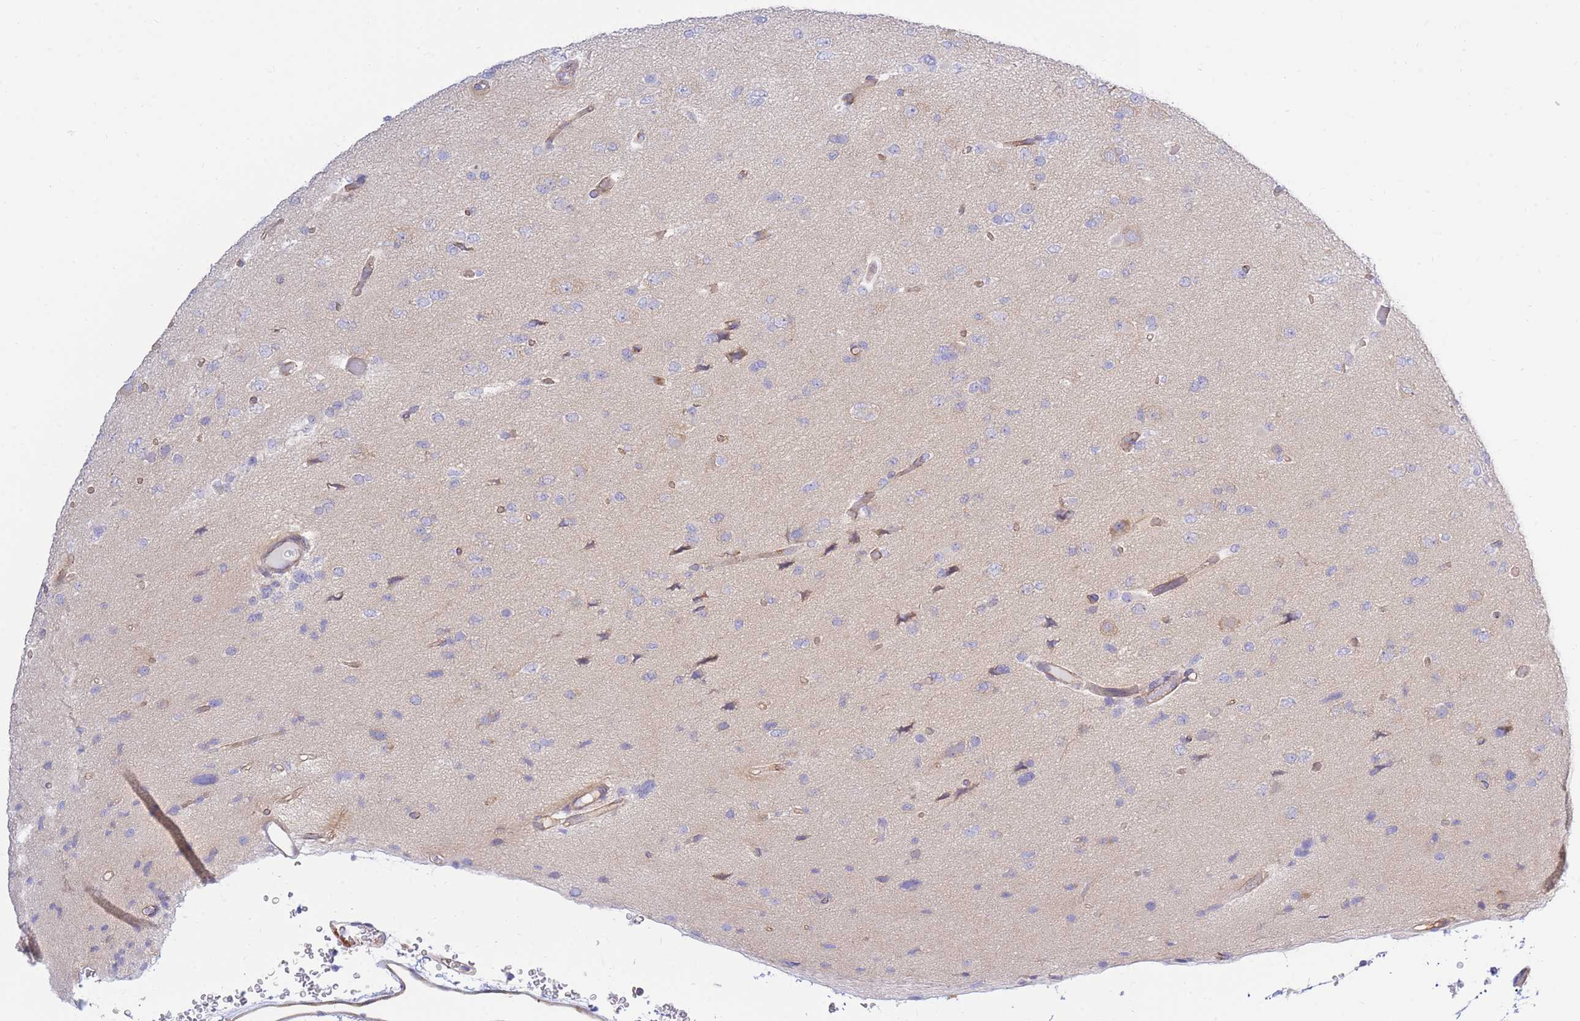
{"staining": {"intensity": "negative", "quantity": "none", "location": "none"}, "tissue": "glioma", "cell_type": "Tumor cells", "image_type": "cancer", "snomed": [{"axis": "morphology", "description": "Glioma, malignant, Low grade"}, {"axis": "topography", "description": "Brain"}], "caption": "Immunohistochemistry (IHC) photomicrograph of neoplastic tissue: human glioma stained with DAB (3,3'-diaminobenzidine) shows no significant protein staining in tumor cells.", "gene": "REM1", "patient": {"sex": "female", "age": 22}}